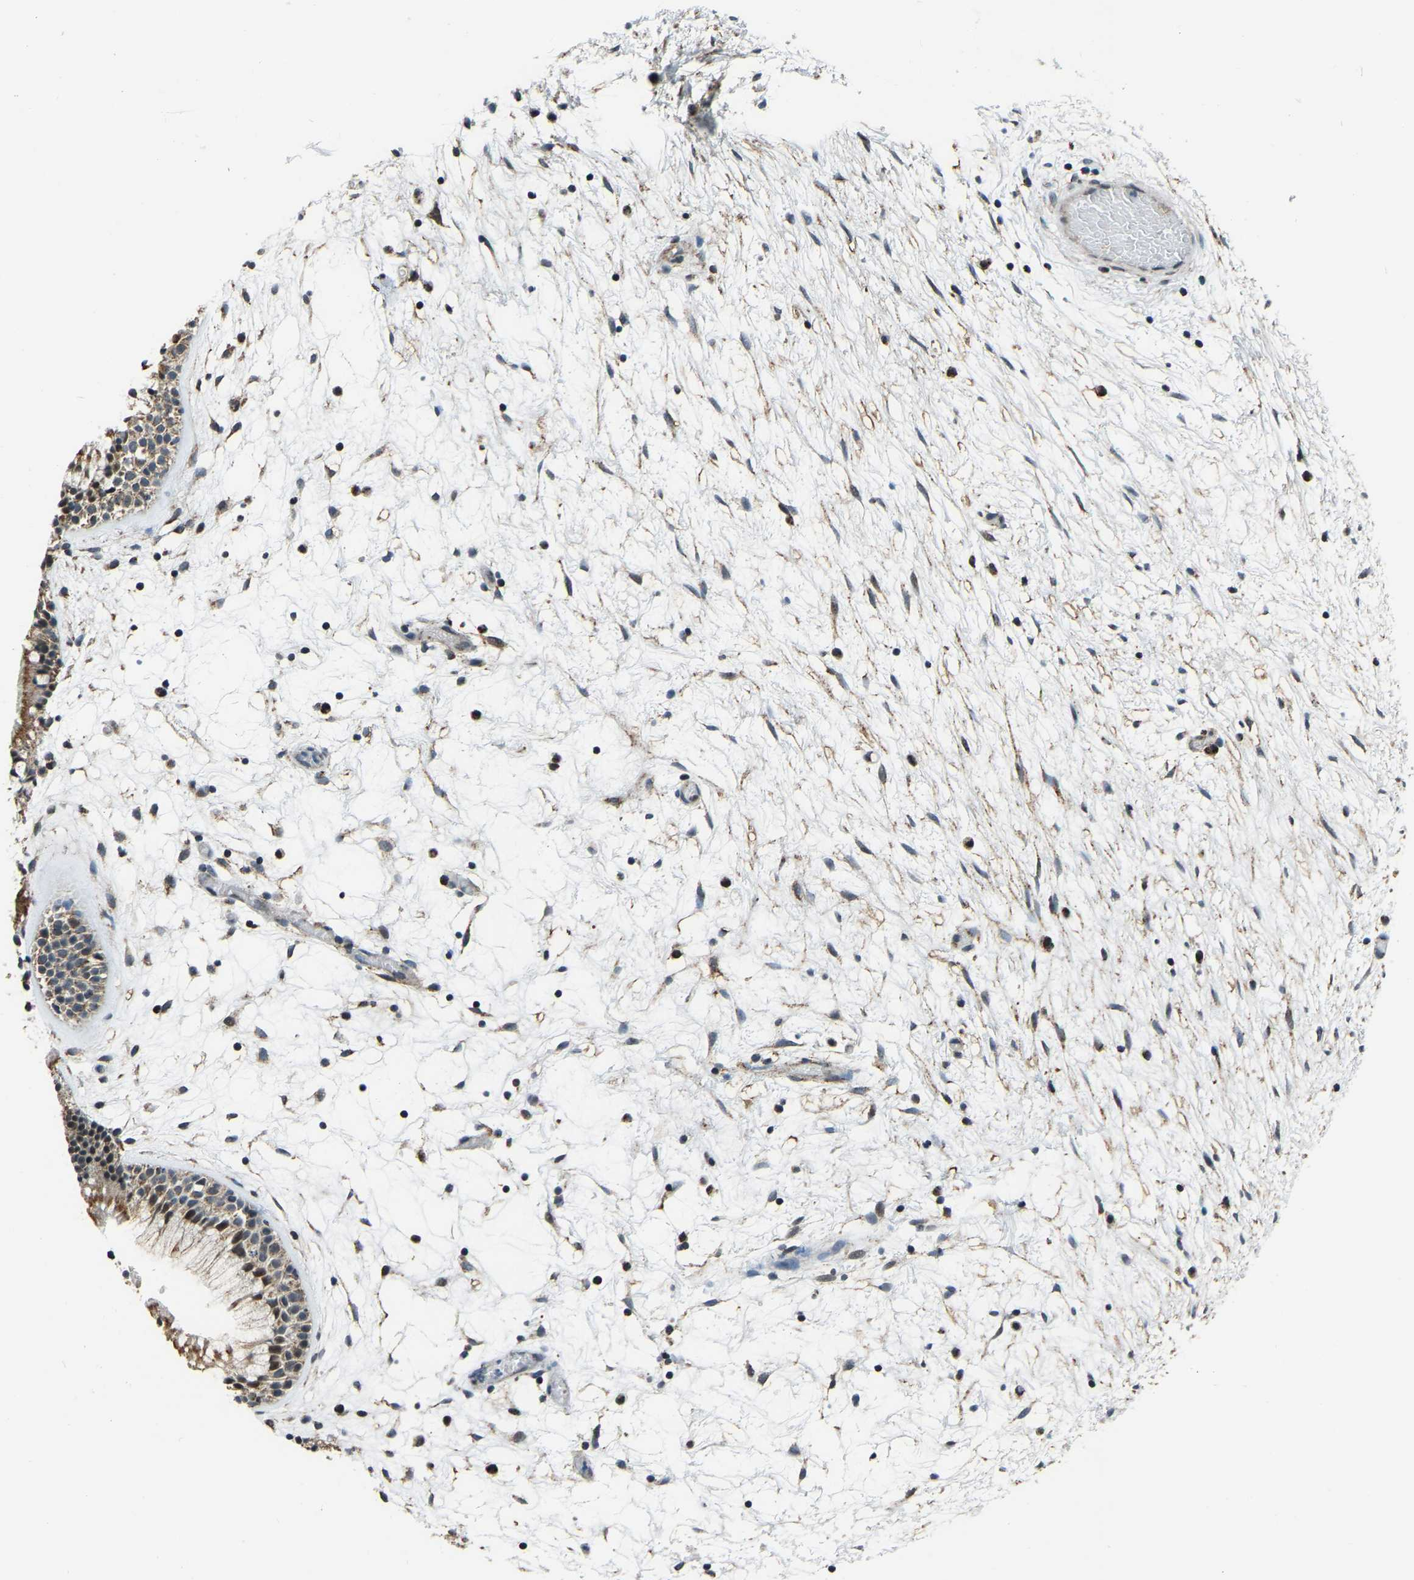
{"staining": {"intensity": "strong", "quantity": ">75%", "location": "cytoplasmic/membranous"}, "tissue": "nasopharynx", "cell_type": "Respiratory epithelial cells", "image_type": "normal", "snomed": [{"axis": "morphology", "description": "Normal tissue, NOS"}, {"axis": "morphology", "description": "Inflammation, NOS"}, {"axis": "topography", "description": "Nasopharynx"}], "caption": "IHC image of normal nasopharynx: nasopharynx stained using immunohistochemistry displays high levels of strong protein expression localized specifically in the cytoplasmic/membranous of respiratory epithelial cells, appearing as a cytoplasmic/membranous brown color.", "gene": "RBM33", "patient": {"sex": "male", "age": 48}}